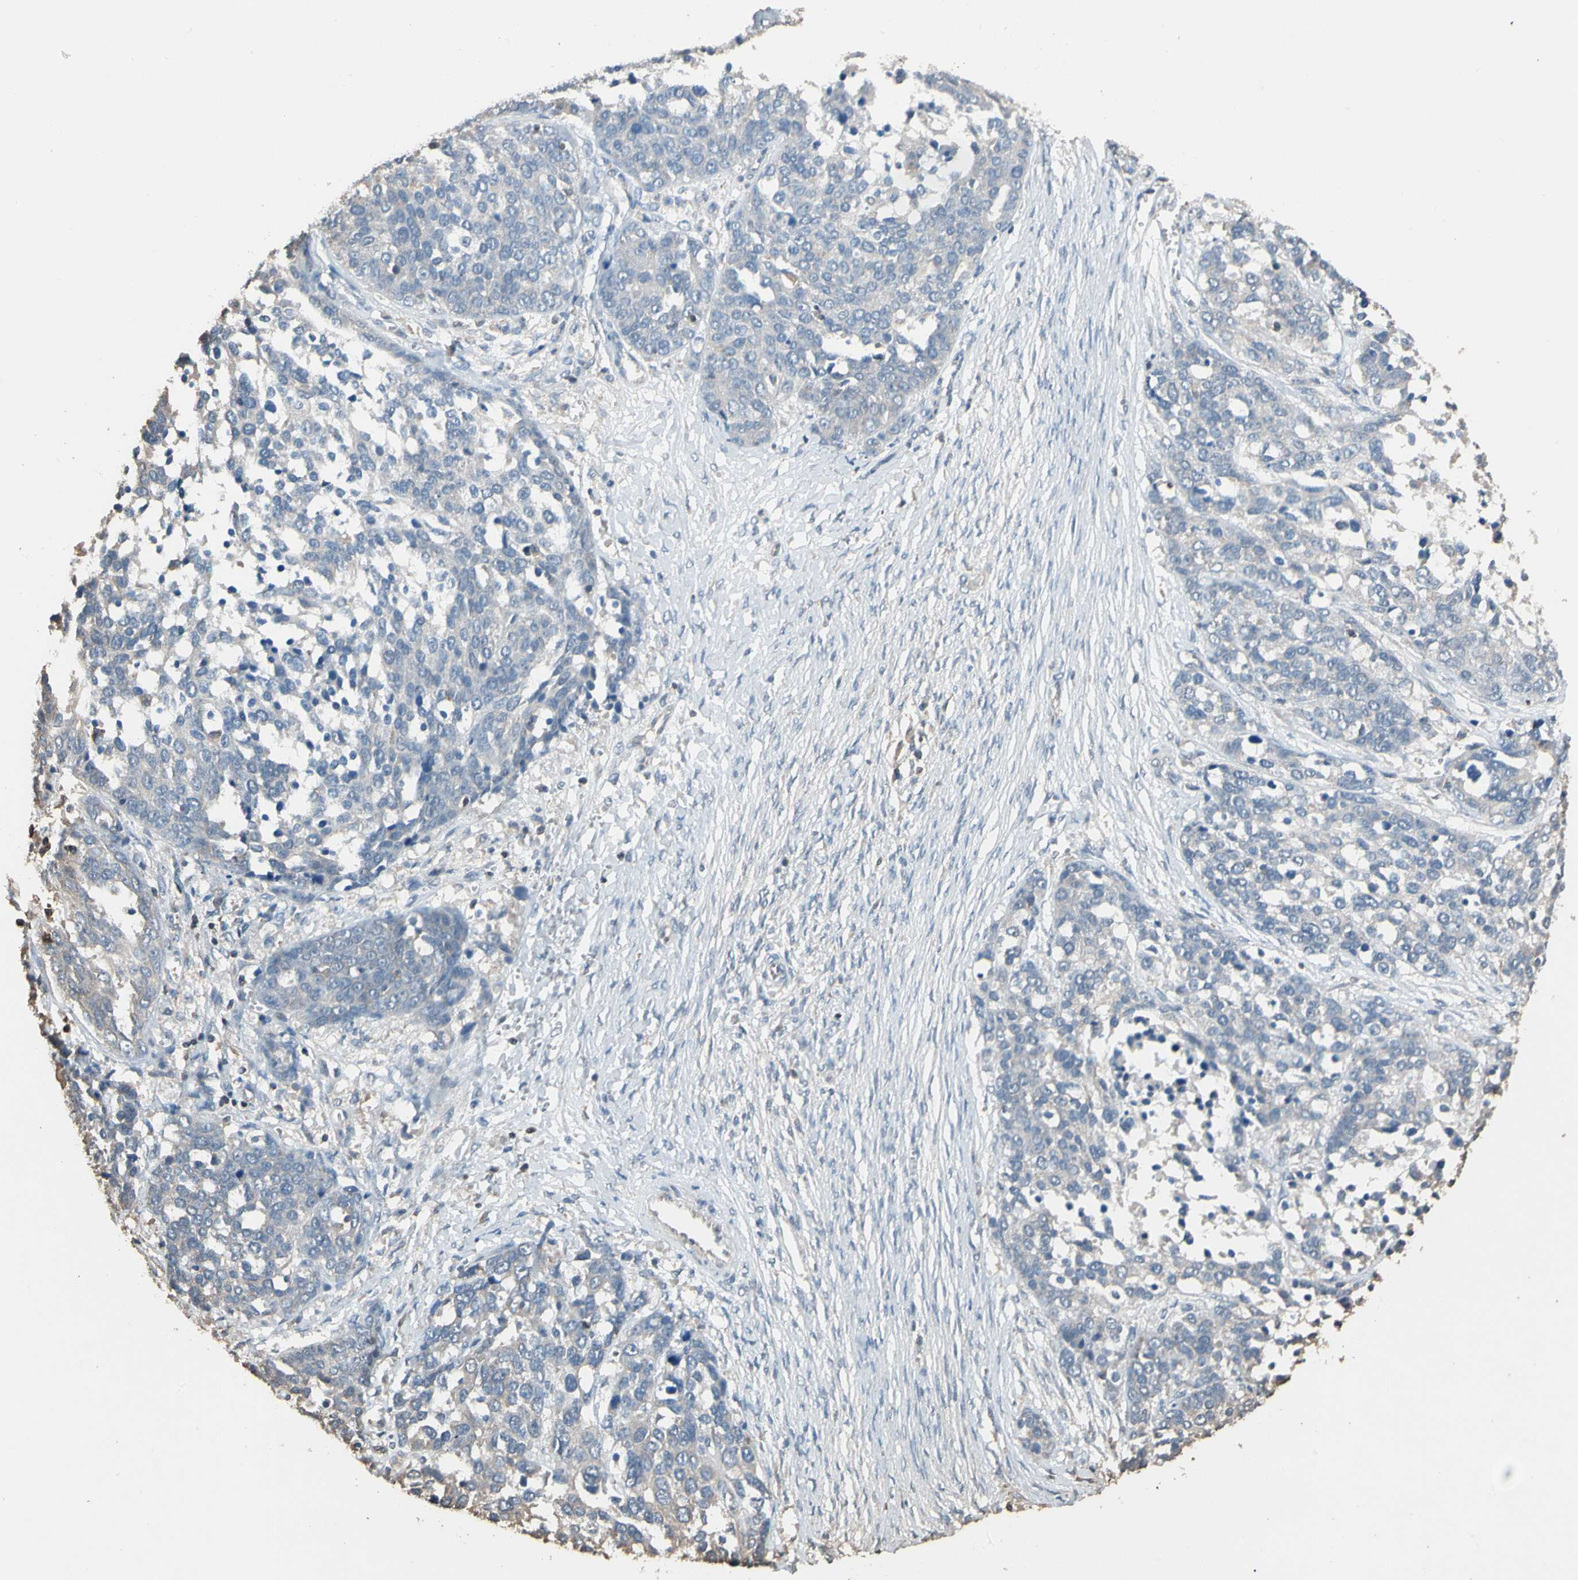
{"staining": {"intensity": "negative", "quantity": "none", "location": "none"}, "tissue": "ovarian cancer", "cell_type": "Tumor cells", "image_type": "cancer", "snomed": [{"axis": "morphology", "description": "Cystadenocarcinoma, serous, NOS"}, {"axis": "topography", "description": "Ovary"}], "caption": "The image displays no significant staining in tumor cells of ovarian serous cystadenocarcinoma.", "gene": "MAP3K7", "patient": {"sex": "female", "age": 44}}